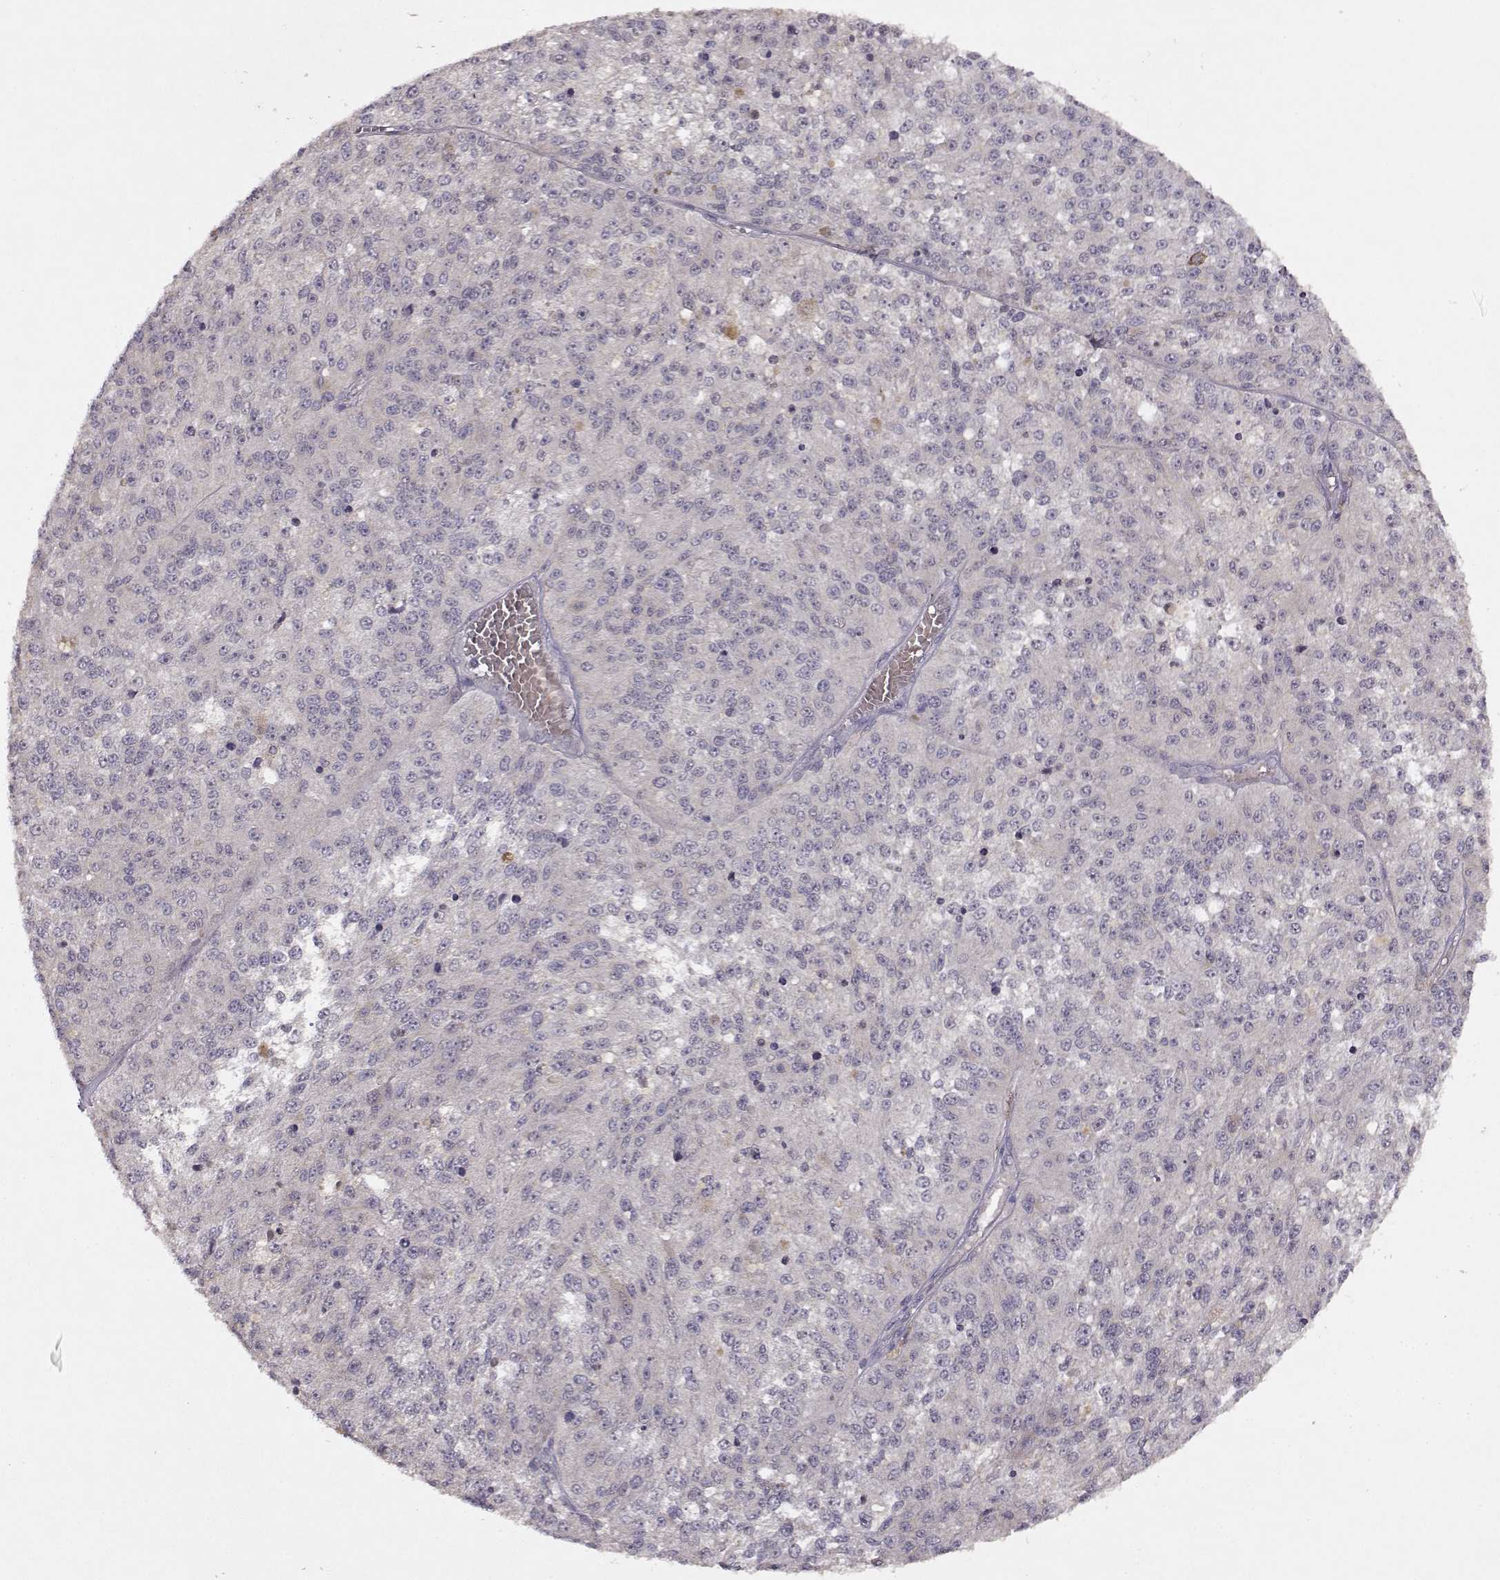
{"staining": {"intensity": "negative", "quantity": "none", "location": "none"}, "tissue": "melanoma", "cell_type": "Tumor cells", "image_type": "cancer", "snomed": [{"axis": "morphology", "description": "Malignant melanoma, Metastatic site"}, {"axis": "topography", "description": "Lymph node"}], "caption": "This is a image of IHC staining of melanoma, which shows no expression in tumor cells.", "gene": "BMX", "patient": {"sex": "female", "age": 64}}